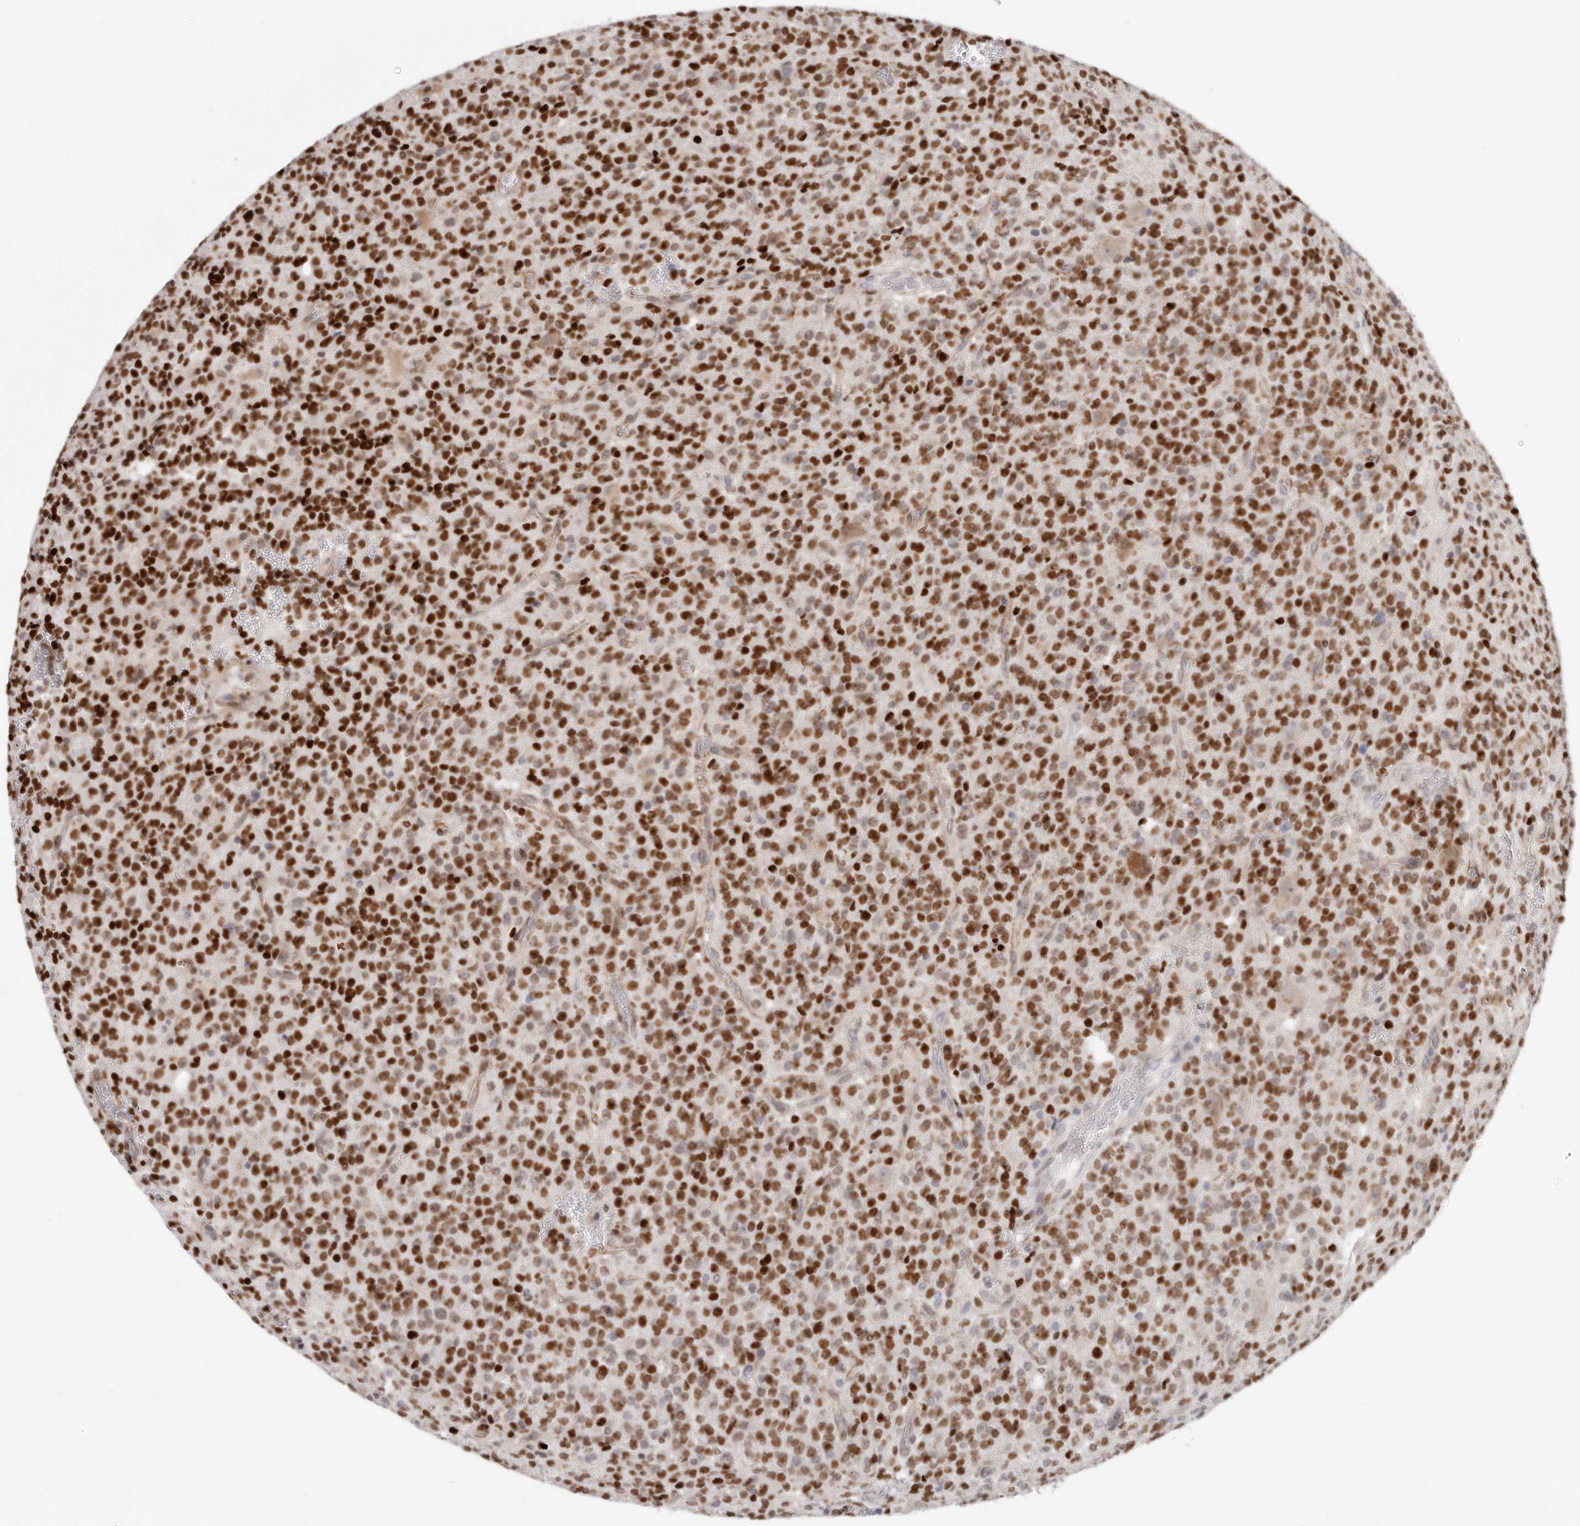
{"staining": {"intensity": "strong", "quantity": ">75%", "location": "nuclear"}, "tissue": "glioma", "cell_type": "Tumor cells", "image_type": "cancer", "snomed": [{"axis": "morphology", "description": "Glioma, malignant, High grade"}, {"axis": "topography", "description": "Brain"}], "caption": "DAB (3,3'-diaminobenzidine) immunohistochemical staining of human glioma demonstrates strong nuclear protein staining in approximately >75% of tumor cells. (Brightfield microscopy of DAB IHC at high magnification).", "gene": "SRP19", "patient": {"sex": "male", "age": 34}}